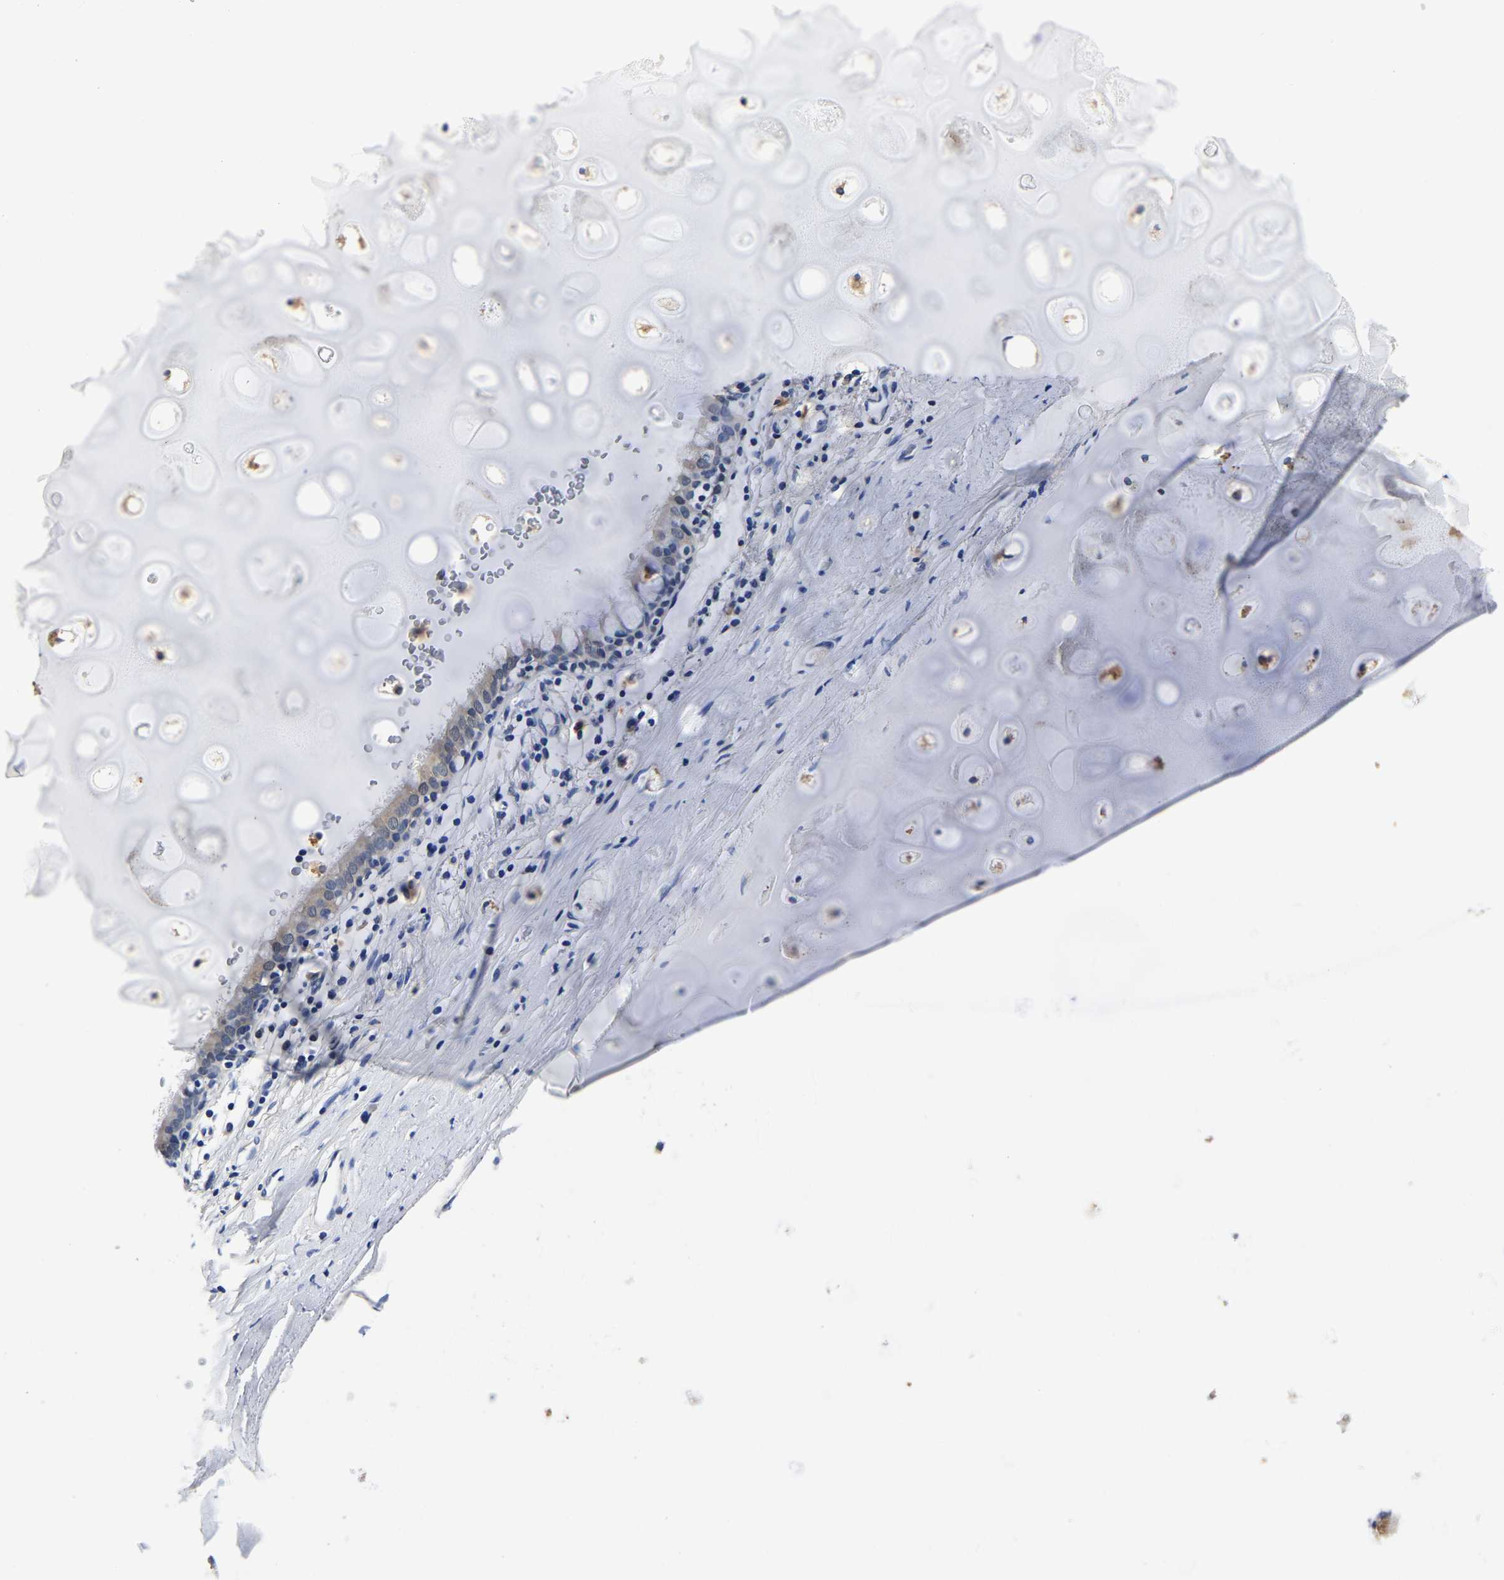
{"staining": {"intensity": "weak", "quantity": "<25%", "location": "cytoplasmic/membranous"}, "tissue": "bronchus", "cell_type": "Respiratory epithelial cells", "image_type": "normal", "snomed": [{"axis": "morphology", "description": "Normal tissue, NOS"}, {"axis": "morphology", "description": "Inflammation, NOS"}, {"axis": "topography", "description": "Cartilage tissue"}, {"axis": "topography", "description": "Bronchus"}], "caption": "Immunohistochemical staining of normal human bronchus reveals no significant staining in respiratory epithelial cells. (Immunohistochemistry (ihc), brightfield microscopy, high magnification).", "gene": "PSPH", "patient": {"sex": "male", "age": 77}}